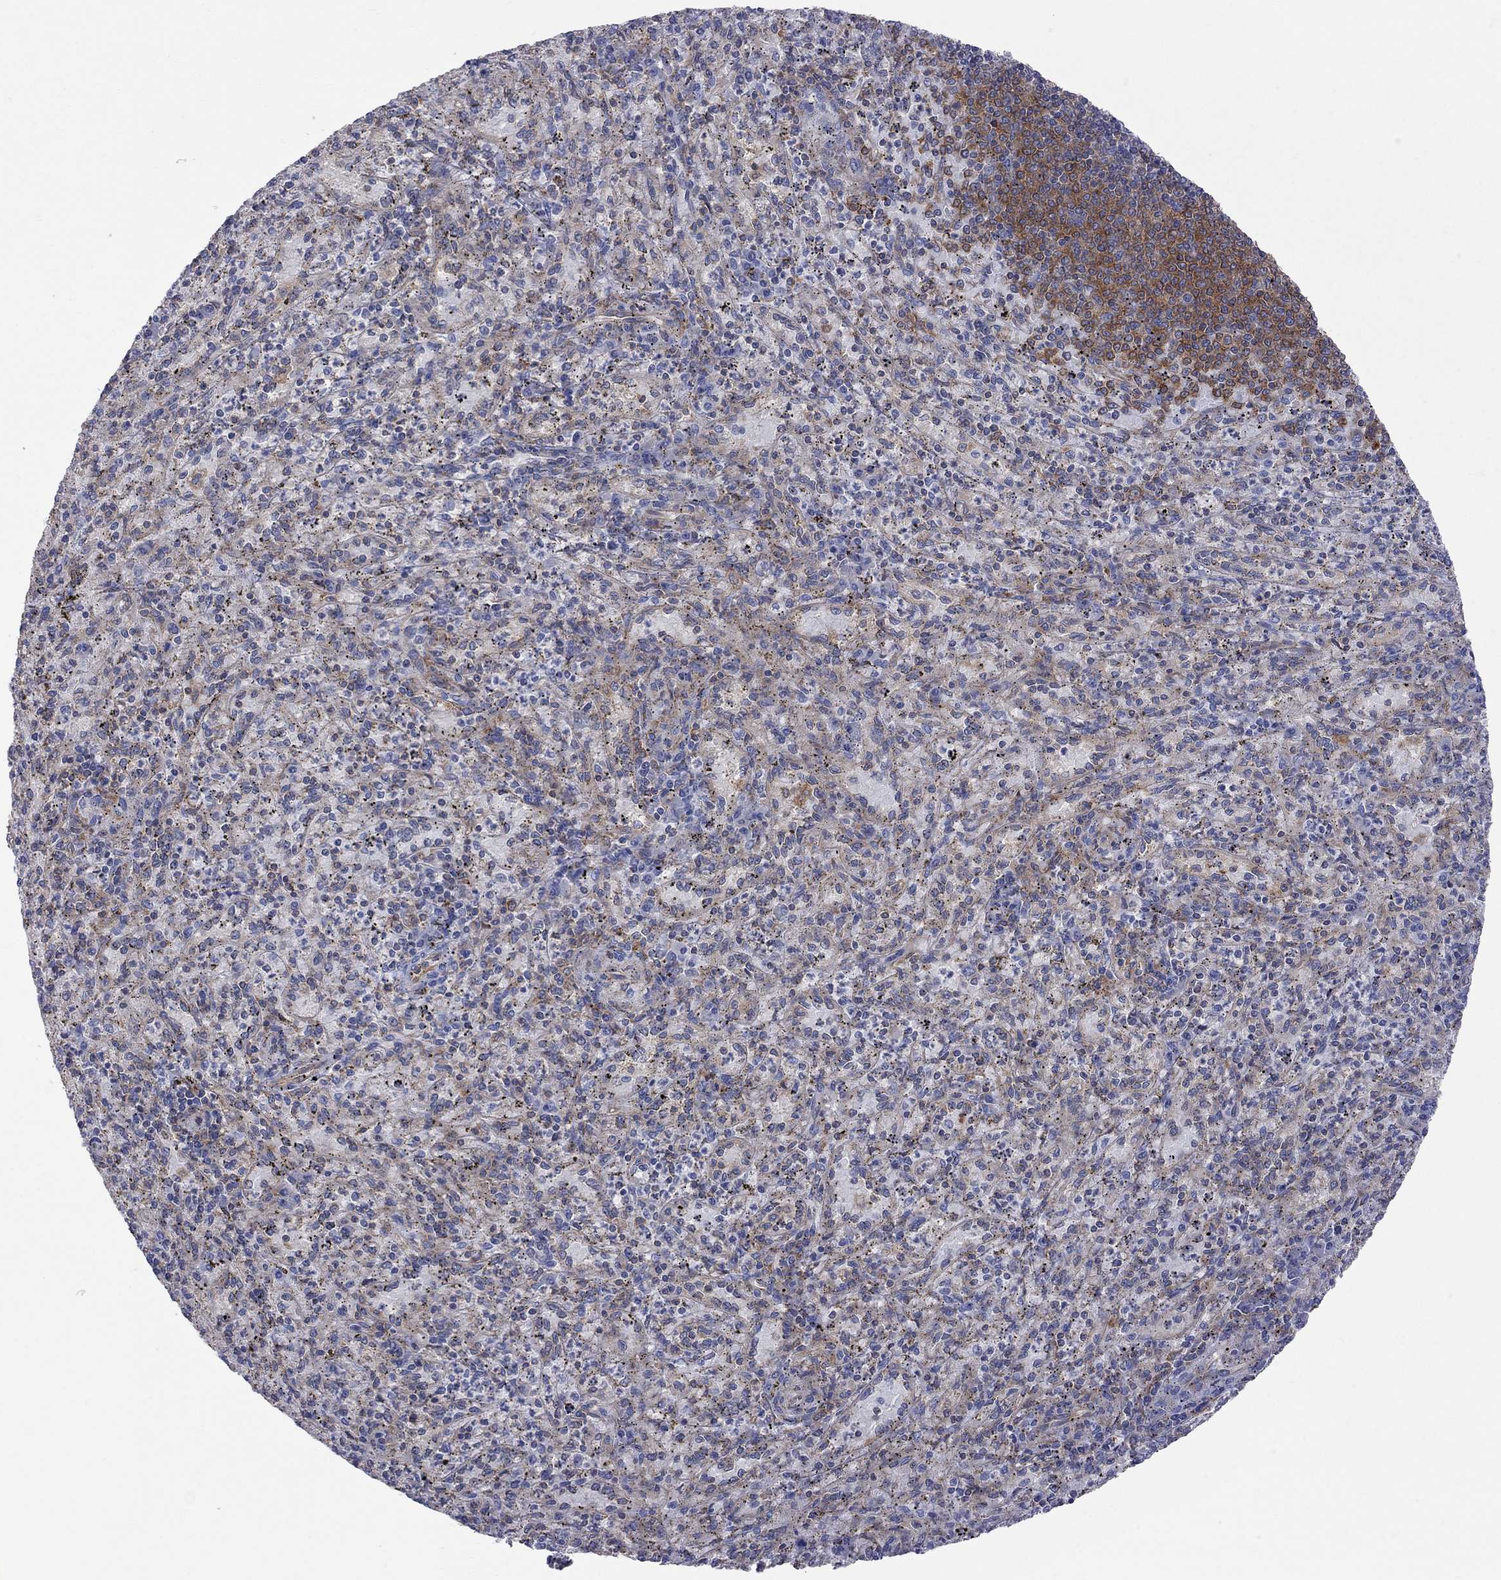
{"staining": {"intensity": "moderate", "quantity": "<25%", "location": "cytoplasmic/membranous"}, "tissue": "spleen", "cell_type": "Cells in red pulp", "image_type": "normal", "snomed": [{"axis": "morphology", "description": "Normal tissue, NOS"}, {"axis": "topography", "description": "Spleen"}], "caption": "A micrograph showing moderate cytoplasmic/membranous expression in approximately <25% of cells in red pulp in benign spleen, as visualized by brown immunohistochemical staining.", "gene": "ABI3", "patient": {"sex": "male", "age": 60}}